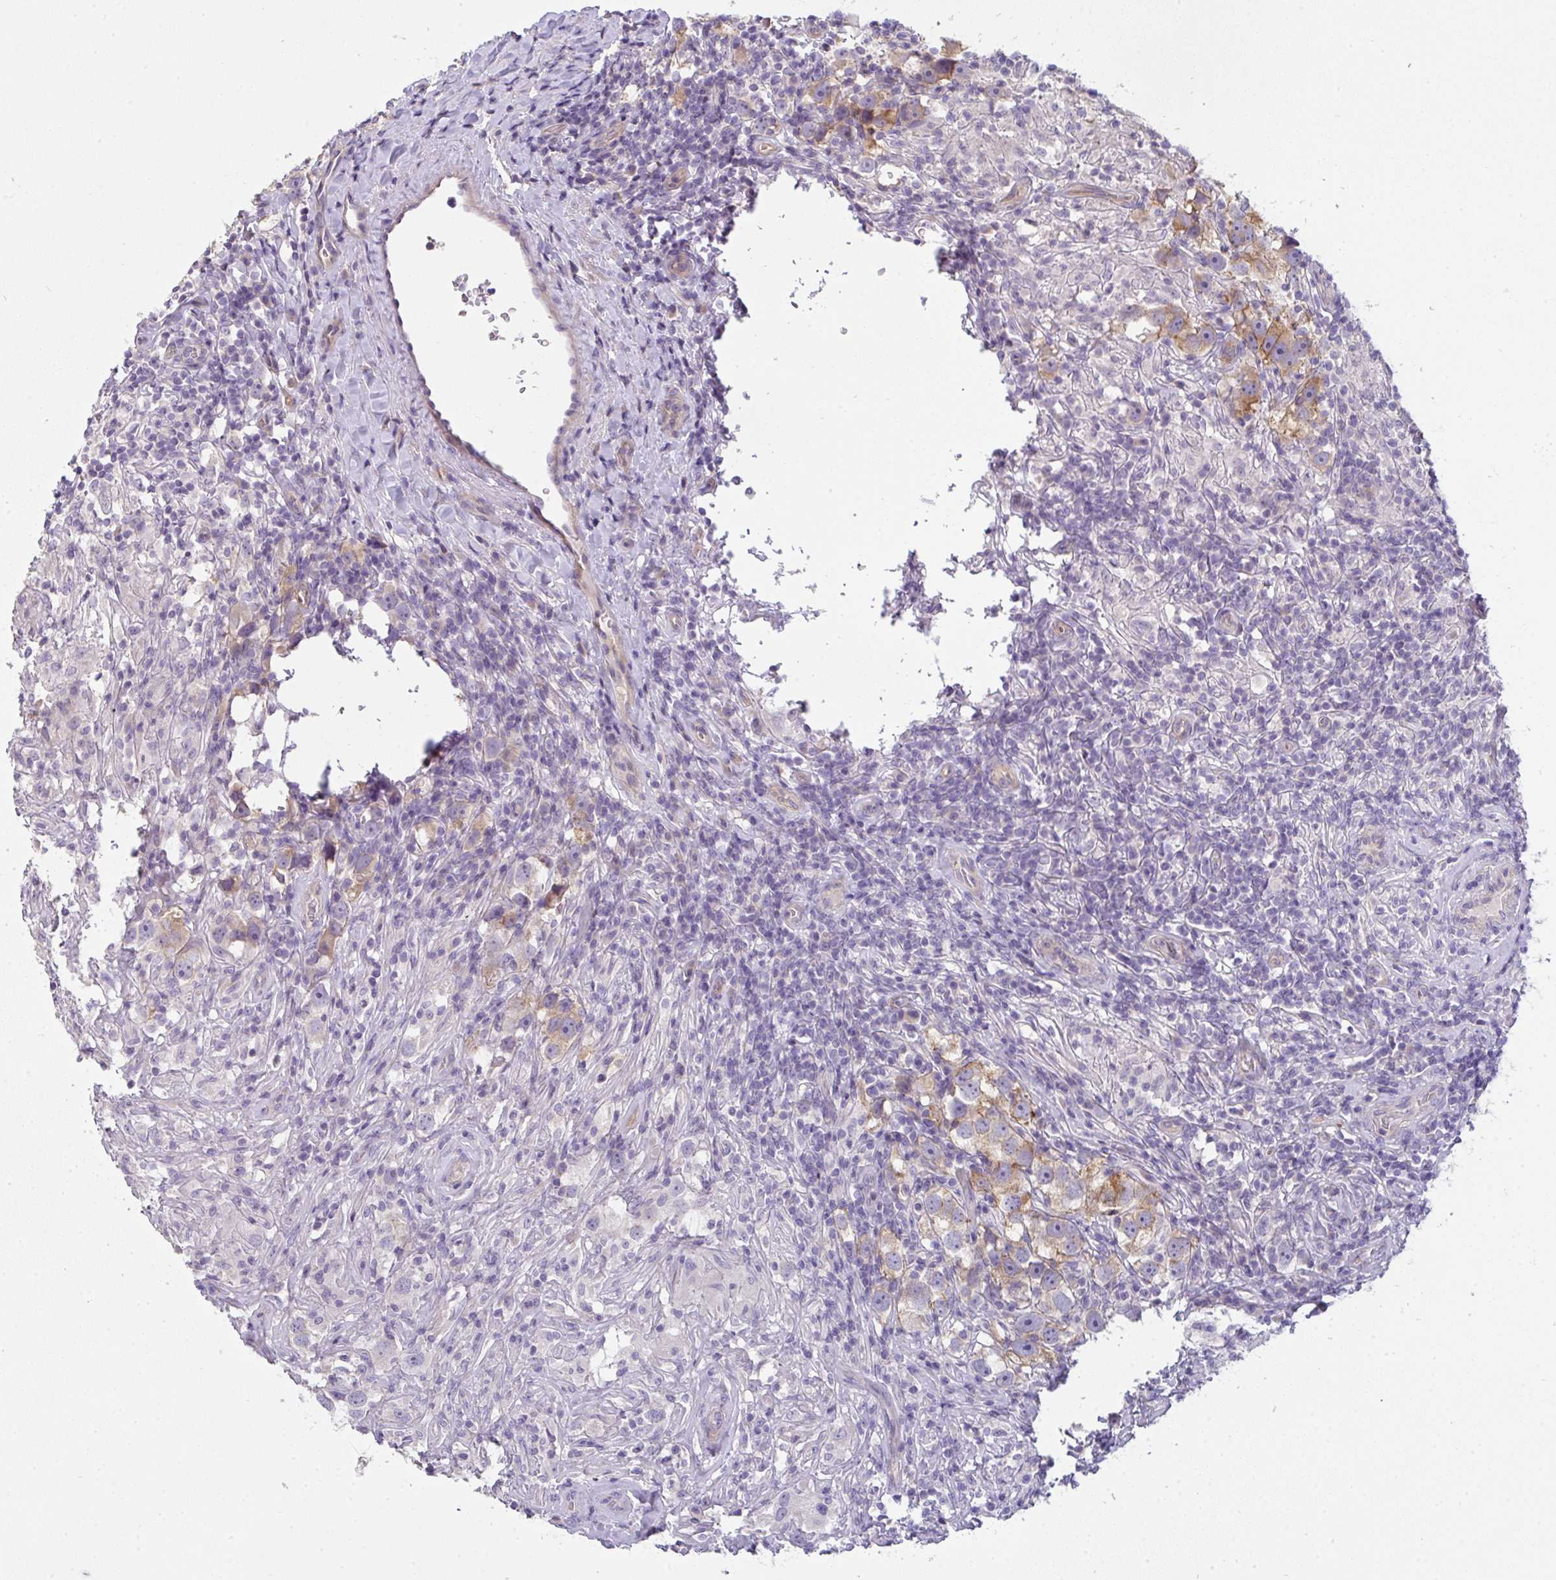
{"staining": {"intensity": "moderate", "quantity": "<25%", "location": "cytoplasmic/membranous"}, "tissue": "testis cancer", "cell_type": "Tumor cells", "image_type": "cancer", "snomed": [{"axis": "morphology", "description": "Seminoma, NOS"}, {"axis": "topography", "description": "Testis"}], "caption": "This is an image of IHC staining of seminoma (testis), which shows moderate staining in the cytoplasmic/membranous of tumor cells.", "gene": "FILIP1", "patient": {"sex": "male", "age": 49}}